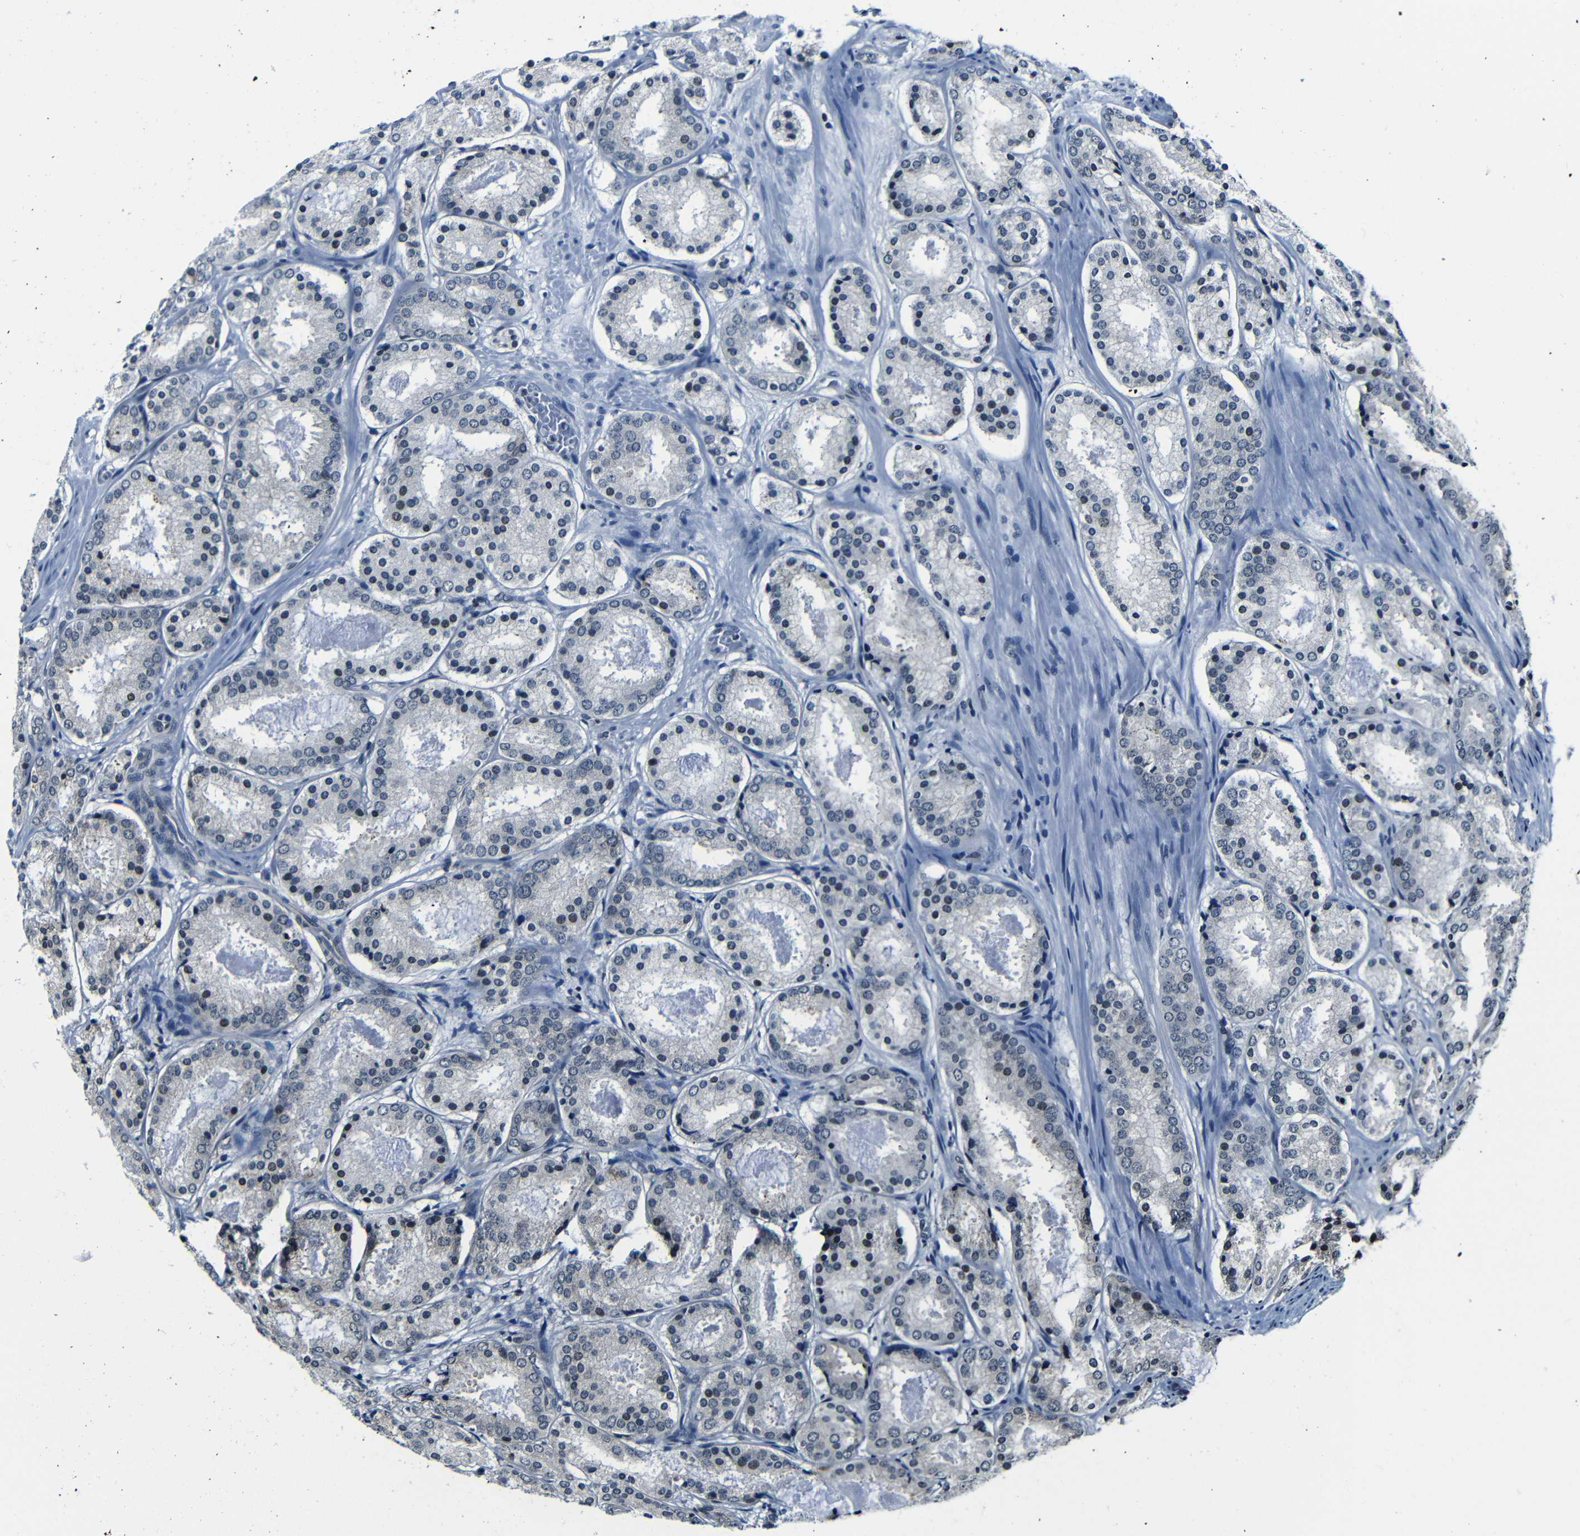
{"staining": {"intensity": "weak", "quantity": "<25%", "location": "nuclear"}, "tissue": "prostate cancer", "cell_type": "Tumor cells", "image_type": "cancer", "snomed": [{"axis": "morphology", "description": "Adenocarcinoma, Low grade"}, {"axis": "topography", "description": "Prostate"}], "caption": "DAB (3,3'-diaminobenzidine) immunohistochemical staining of prostate cancer (low-grade adenocarcinoma) demonstrates no significant expression in tumor cells.", "gene": "NCBP3", "patient": {"sex": "male", "age": 69}}